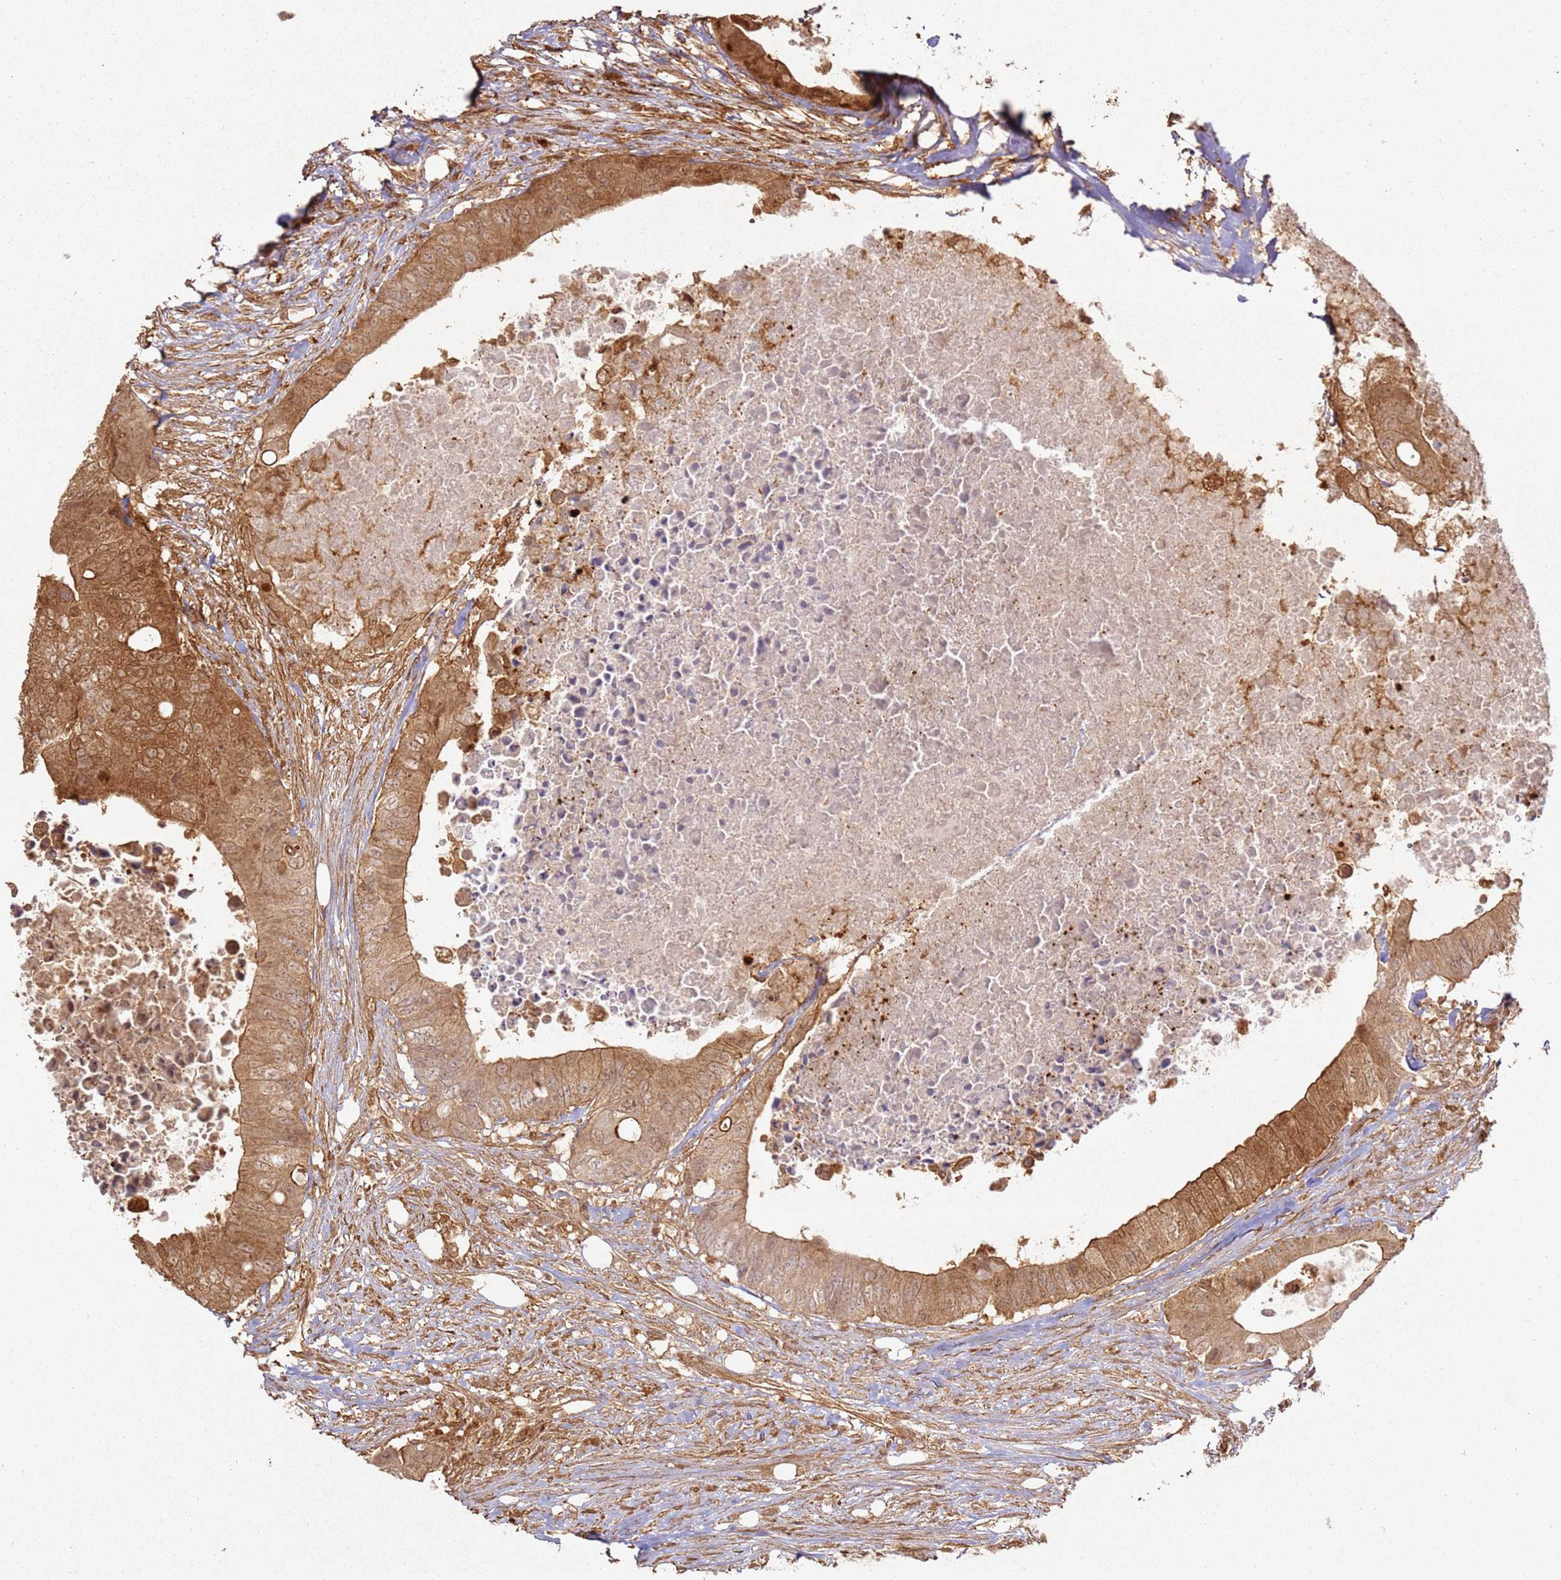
{"staining": {"intensity": "moderate", "quantity": ">75%", "location": "cytoplasmic/membranous"}, "tissue": "colorectal cancer", "cell_type": "Tumor cells", "image_type": "cancer", "snomed": [{"axis": "morphology", "description": "Adenocarcinoma, NOS"}, {"axis": "topography", "description": "Colon"}], "caption": "The micrograph displays a brown stain indicating the presence of a protein in the cytoplasmic/membranous of tumor cells in adenocarcinoma (colorectal). Nuclei are stained in blue.", "gene": "ZNF776", "patient": {"sex": "male", "age": 71}}